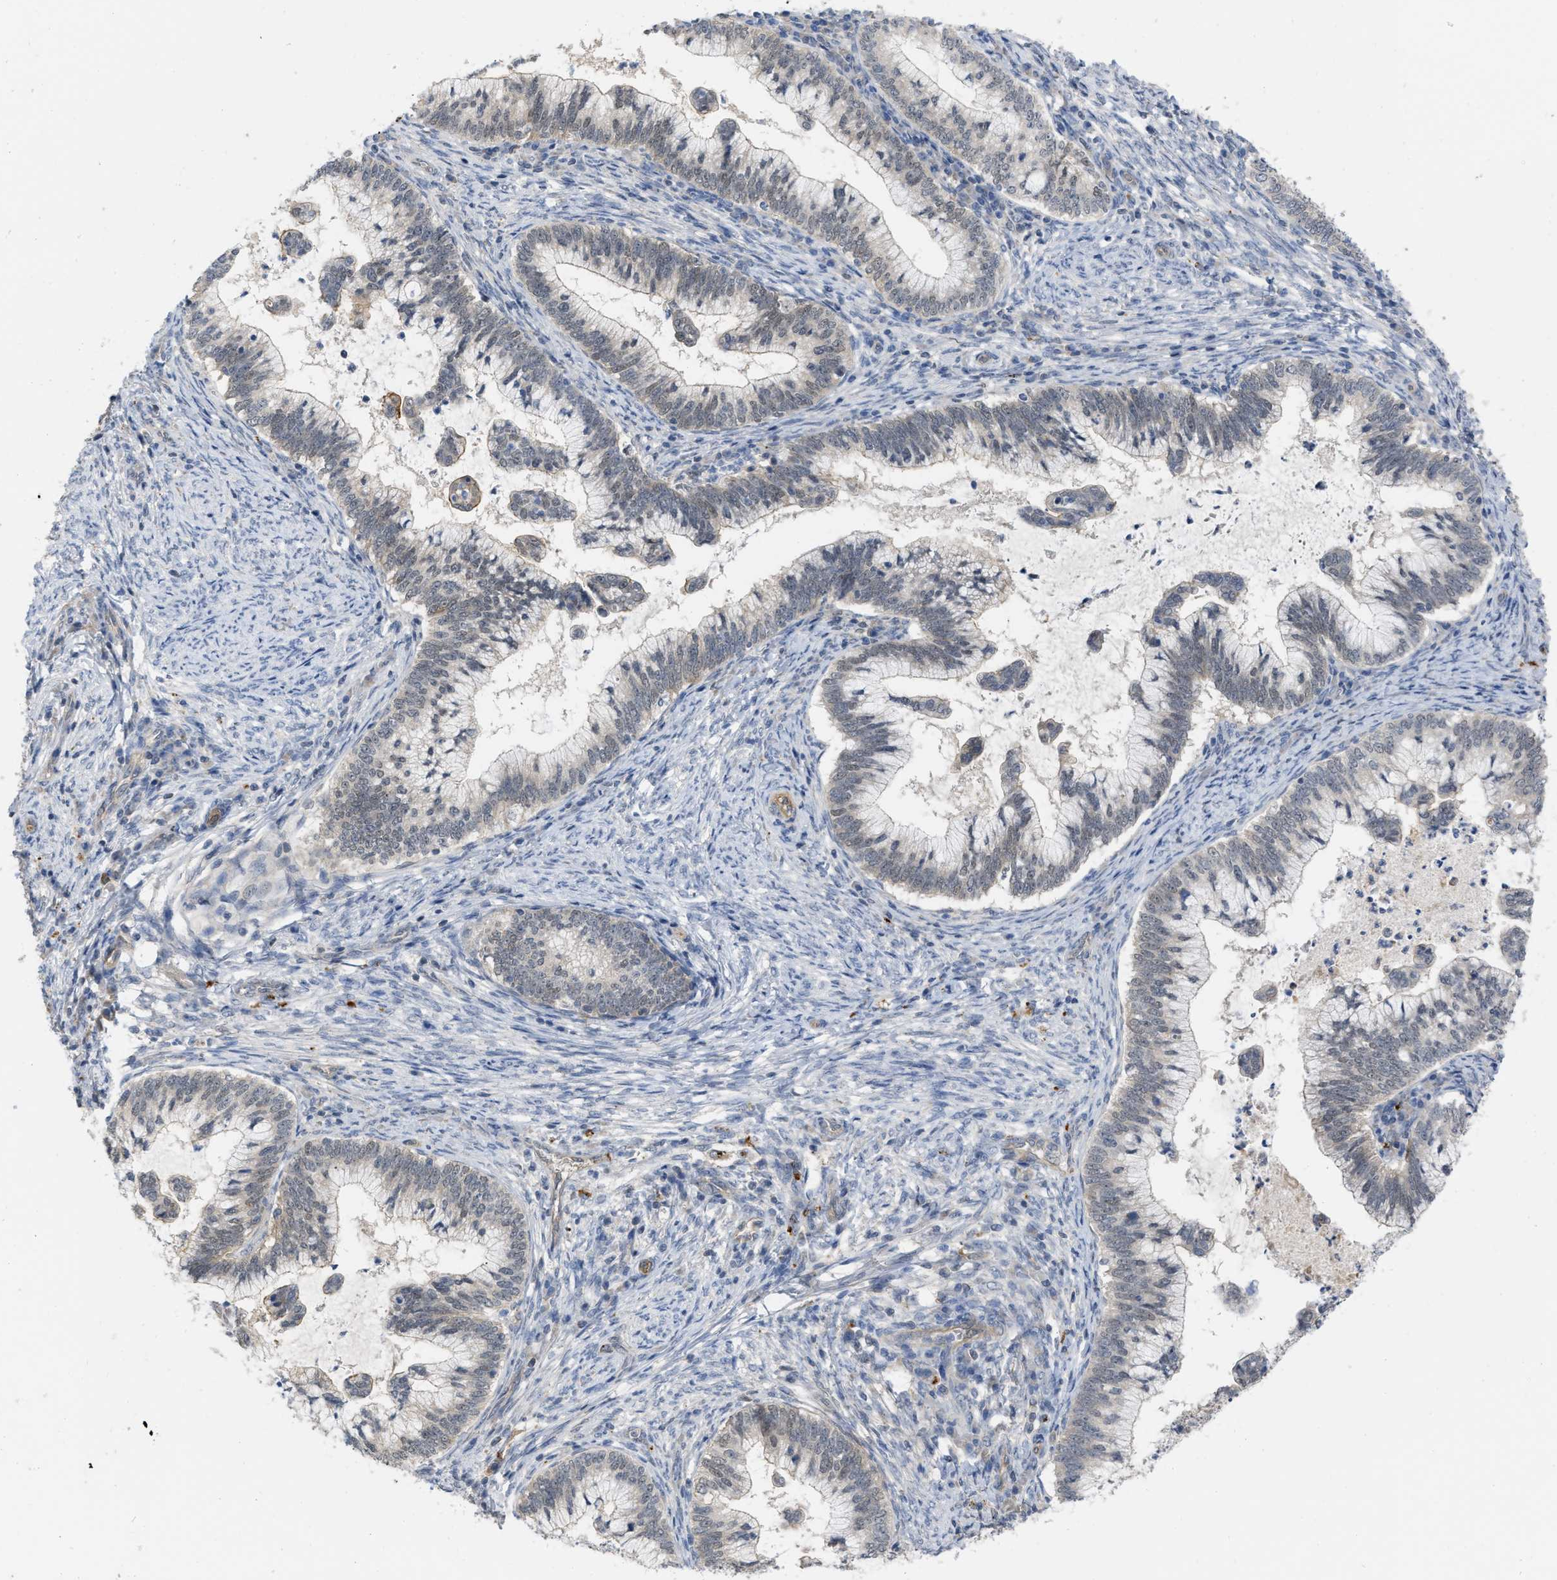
{"staining": {"intensity": "negative", "quantity": "none", "location": "none"}, "tissue": "cervical cancer", "cell_type": "Tumor cells", "image_type": "cancer", "snomed": [{"axis": "morphology", "description": "Adenocarcinoma, NOS"}, {"axis": "topography", "description": "Cervix"}], "caption": "An image of human cervical cancer (adenocarcinoma) is negative for staining in tumor cells. Nuclei are stained in blue.", "gene": "NAPEPLD", "patient": {"sex": "female", "age": 36}}